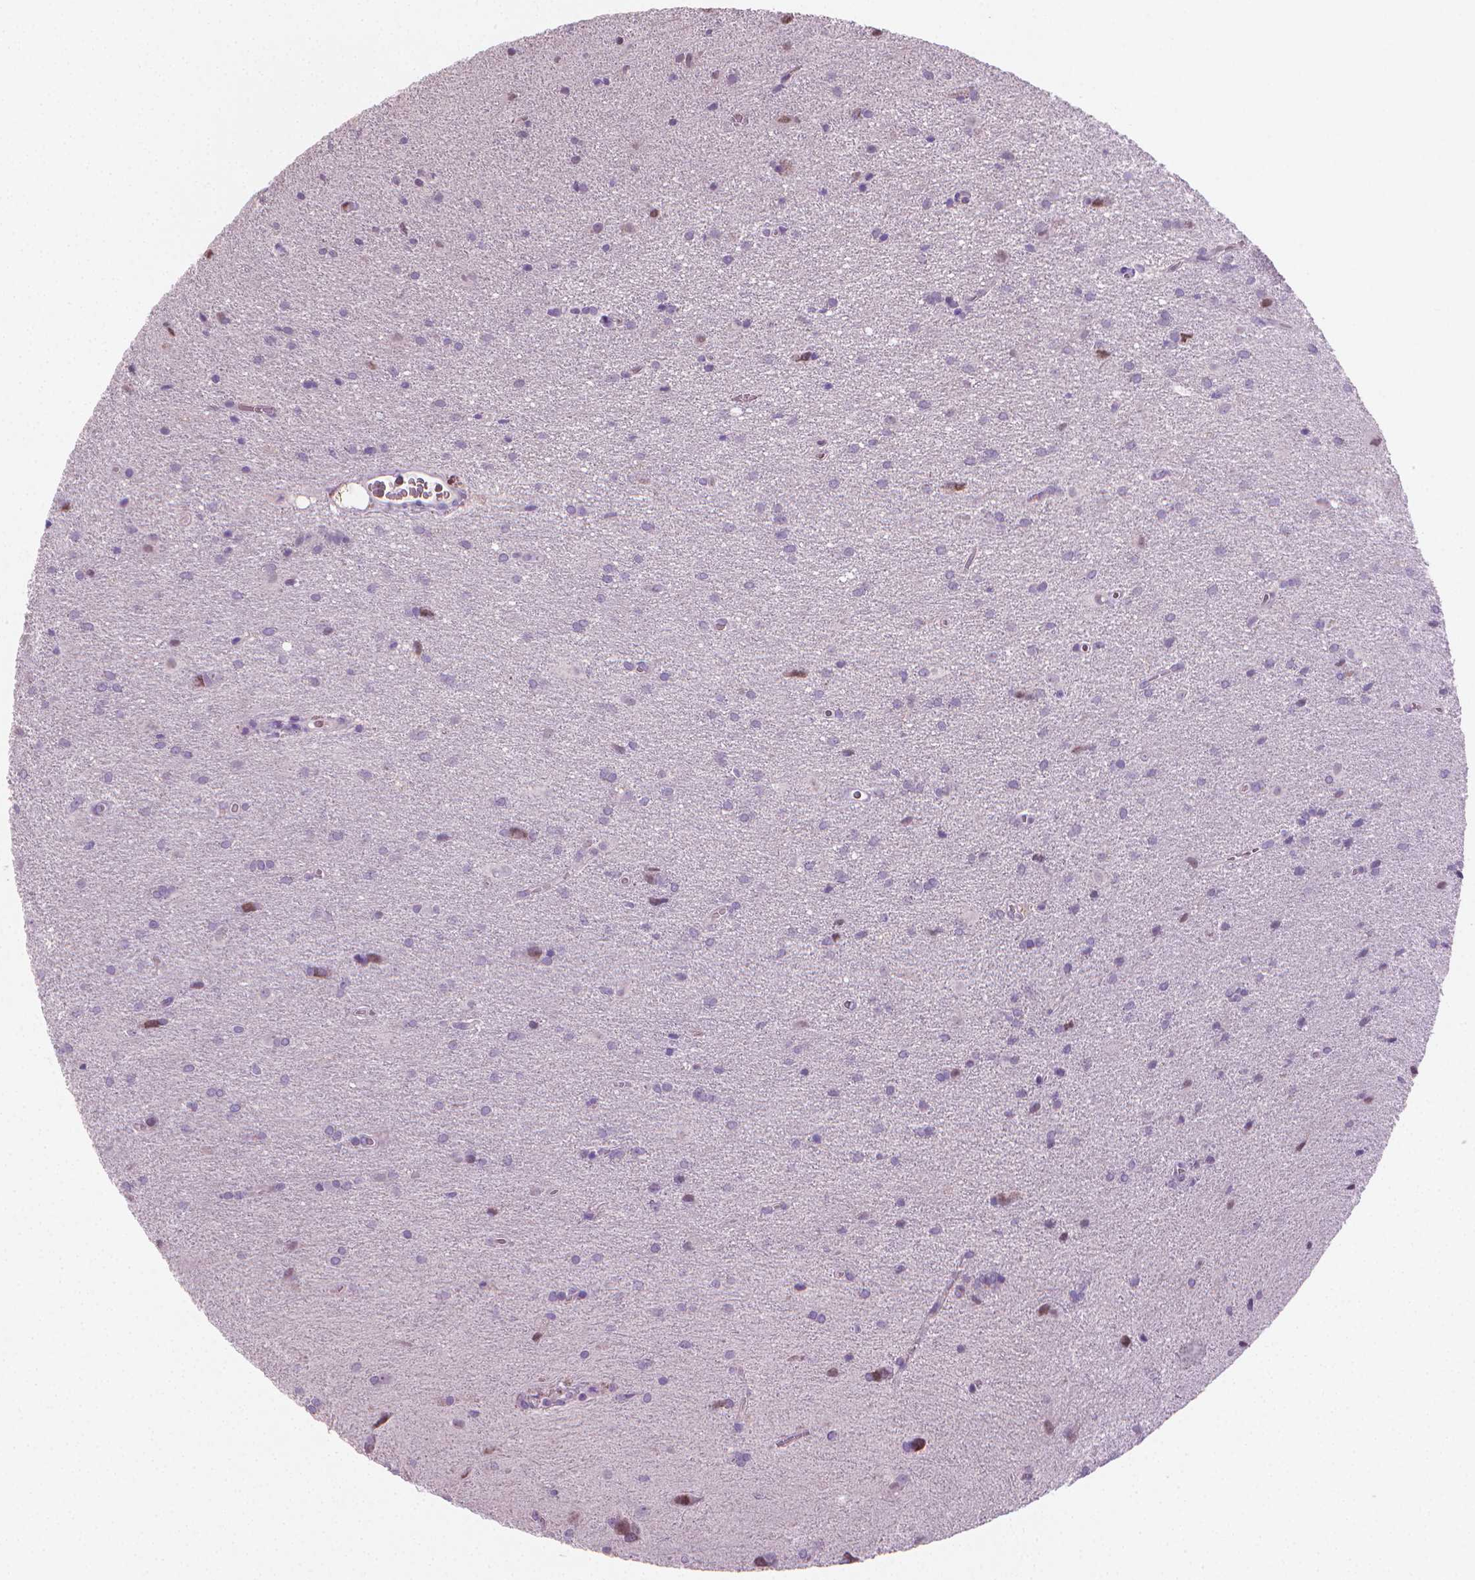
{"staining": {"intensity": "negative", "quantity": "none", "location": "none"}, "tissue": "glioma", "cell_type": "Tumor cells", "image_type": "cancer", "snomed": [{"axis": "morphology", "description": "Glioma, malignant, Low grade"}, {"axis": "topography", "description": "Brain"}], "caption": "High magnification brightfield microscopy of glioma stained with DAB (brown) and counterstained with hematoxylin (blue): tumor cells show no significant positivity.", "gene": "CLXN", "patient": {"sex": "male", "age": 58}}